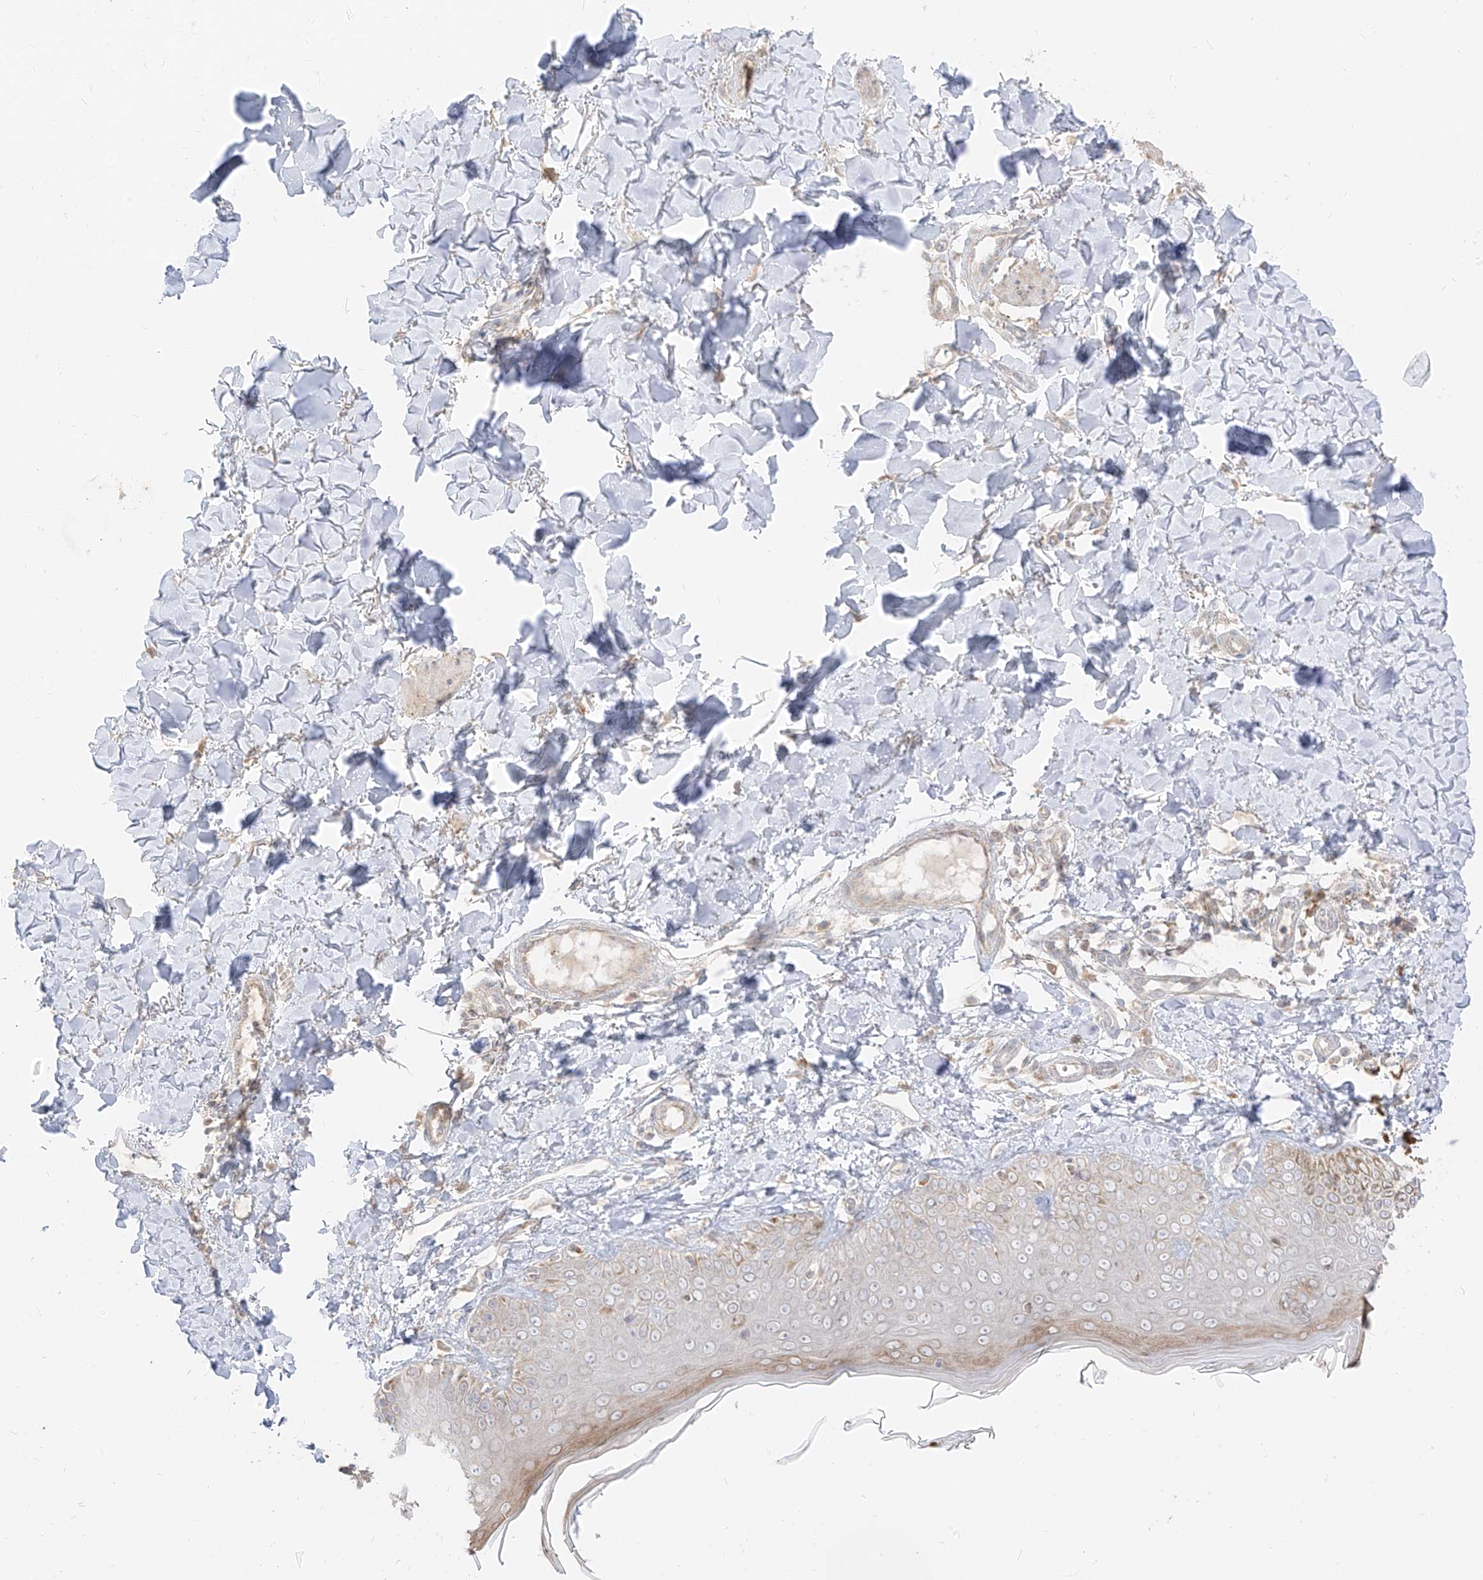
{"staining": {"intensity": "negative", "quantity": "none", "location": "none"}, "tissue": "skin", "cell_type": "Fibroblasts", "image_type": "normal", "snomed": [{"axis": "morphology", "description": "Normal tissue, NOS"}, {"axis": "topography", "description": "Skin"}], "caption": "IHC micrograph of normal skin stained for a protein (brown), which reveals no staining in fibroblasts.", "gene": "ZIM3", "patient": {"sex": "male", "age": 52}}